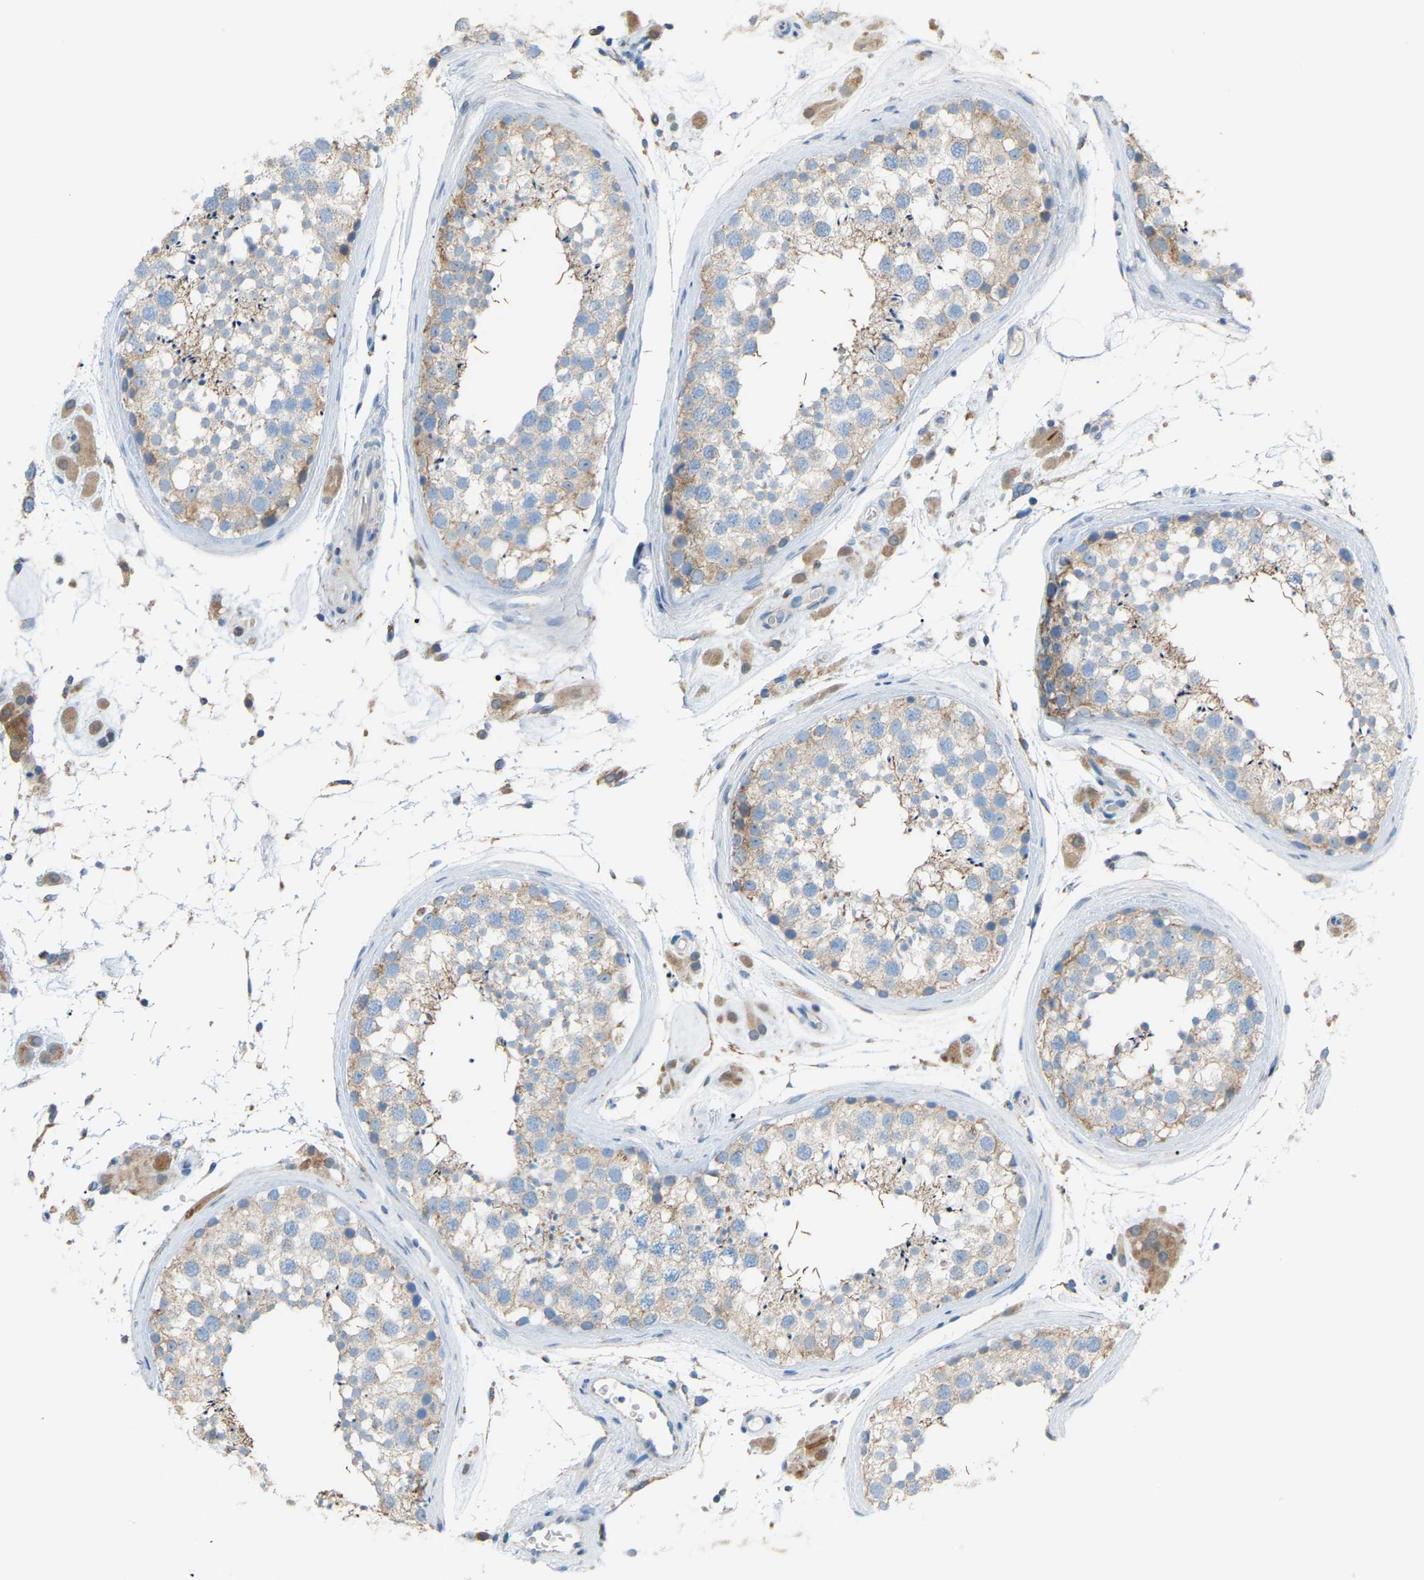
{"staining": {"intensity": "weak", "quantity": "25%-75%", "location": "cytoplasmic/membranous"}, "tissue": "testis", "cell_type": "Cells in seminiferous ducts", "image_type": "normal", "snomed": [{"axis": "morphology", "description": "Normal tissue, NOS"}, {"axis": "topography", "description": "Testis"}], "caption": "Testis stained for a protein displays weak cytoplasmic/membranous positivity in cells in seminiferous ducts.", "gene": "CROT", "patient": {"sex": "male", "age": 46}}